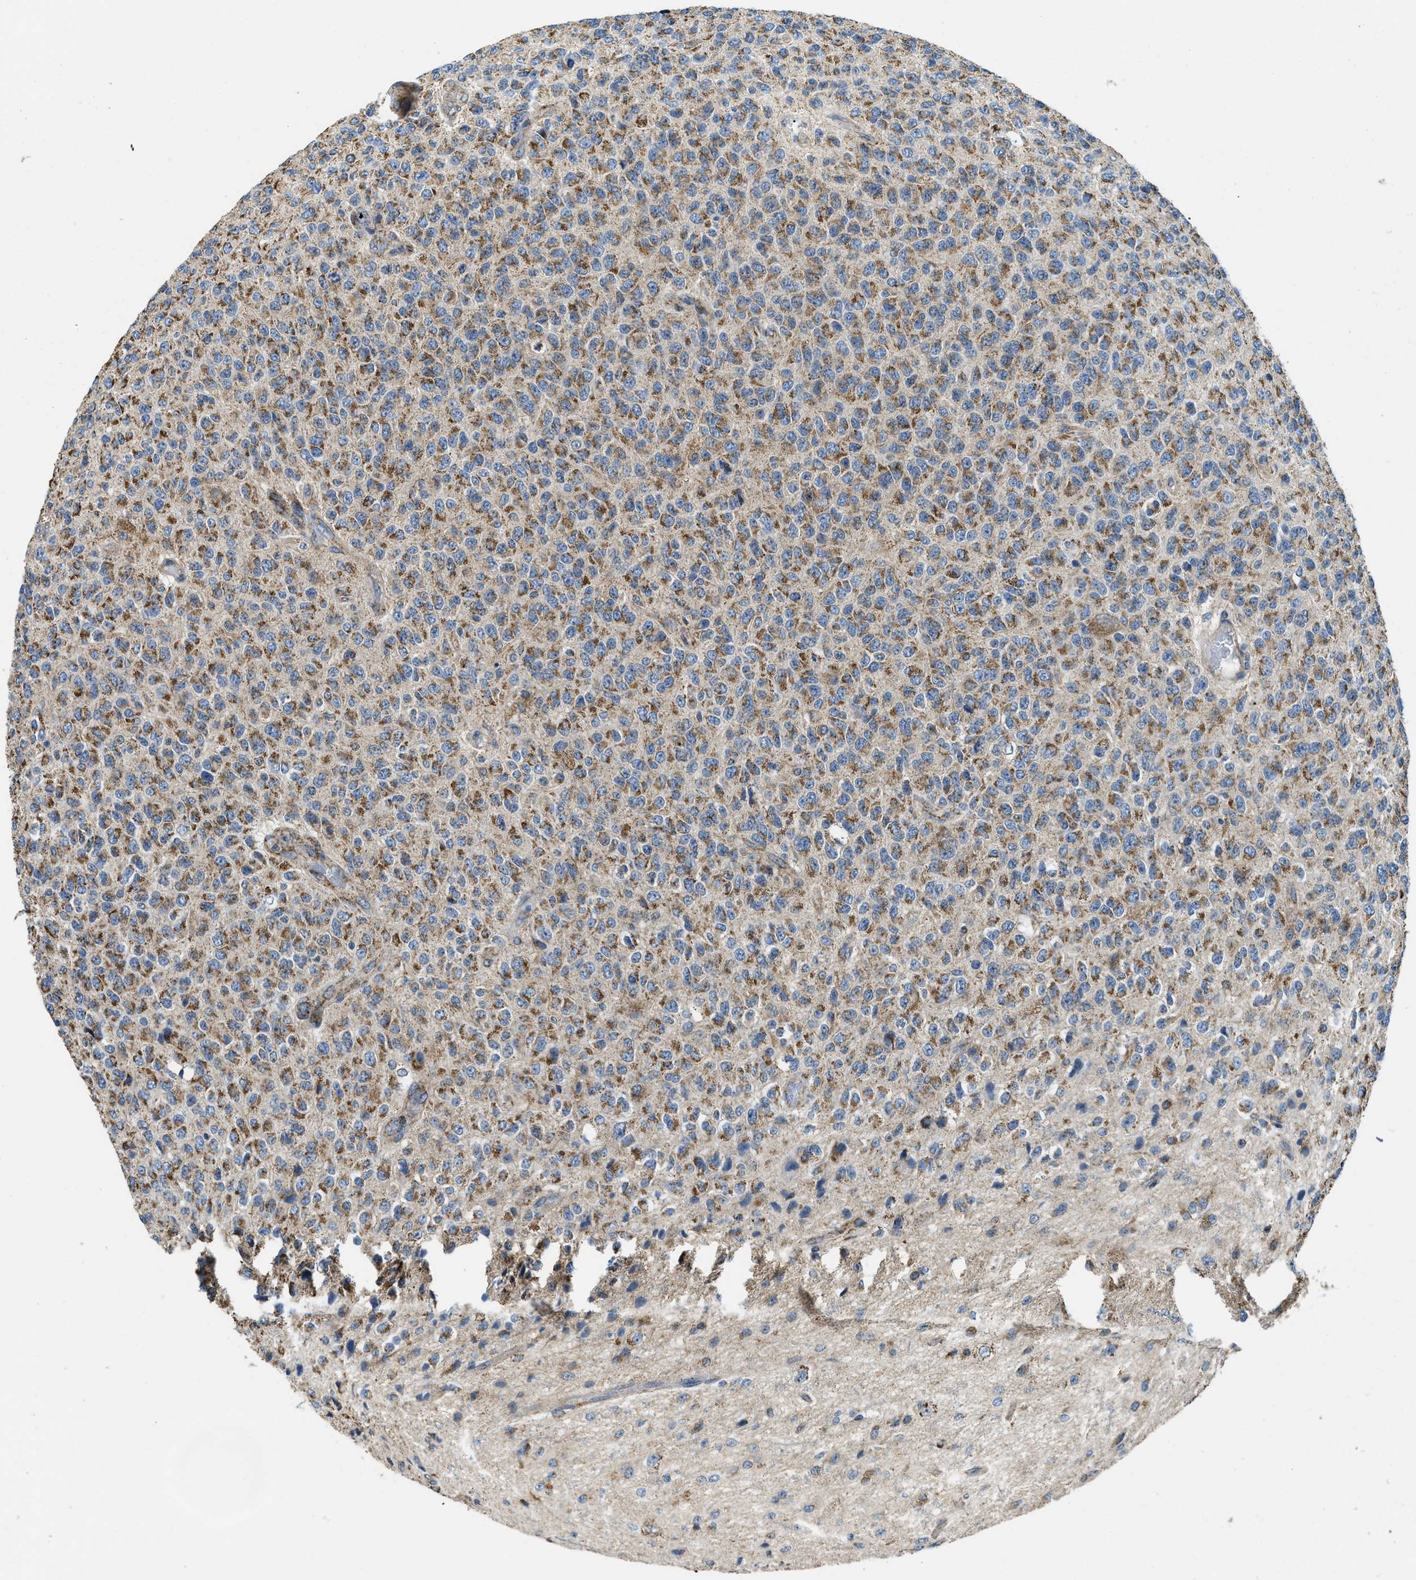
{"staining": {"intensity": "strong", "quantity": ">75%", "location": "cytoplasmic/membranous"}, "tissue": "glioma", "cell_type": "Tumor cells", "image_type": "cancer", "snomed": [{"axis": "morphology", "description": "Glioma, malignant, High grade"}, {"axis": "topography", "description": "pancreas cauda"}], "caption": "Strong cytoplasmic/membranous protein positivity is identified in about >75% of tumor cells in malignant high-grade glioma.", "gene": "STK33", "patient": {"sex": "male", "age": 60}}